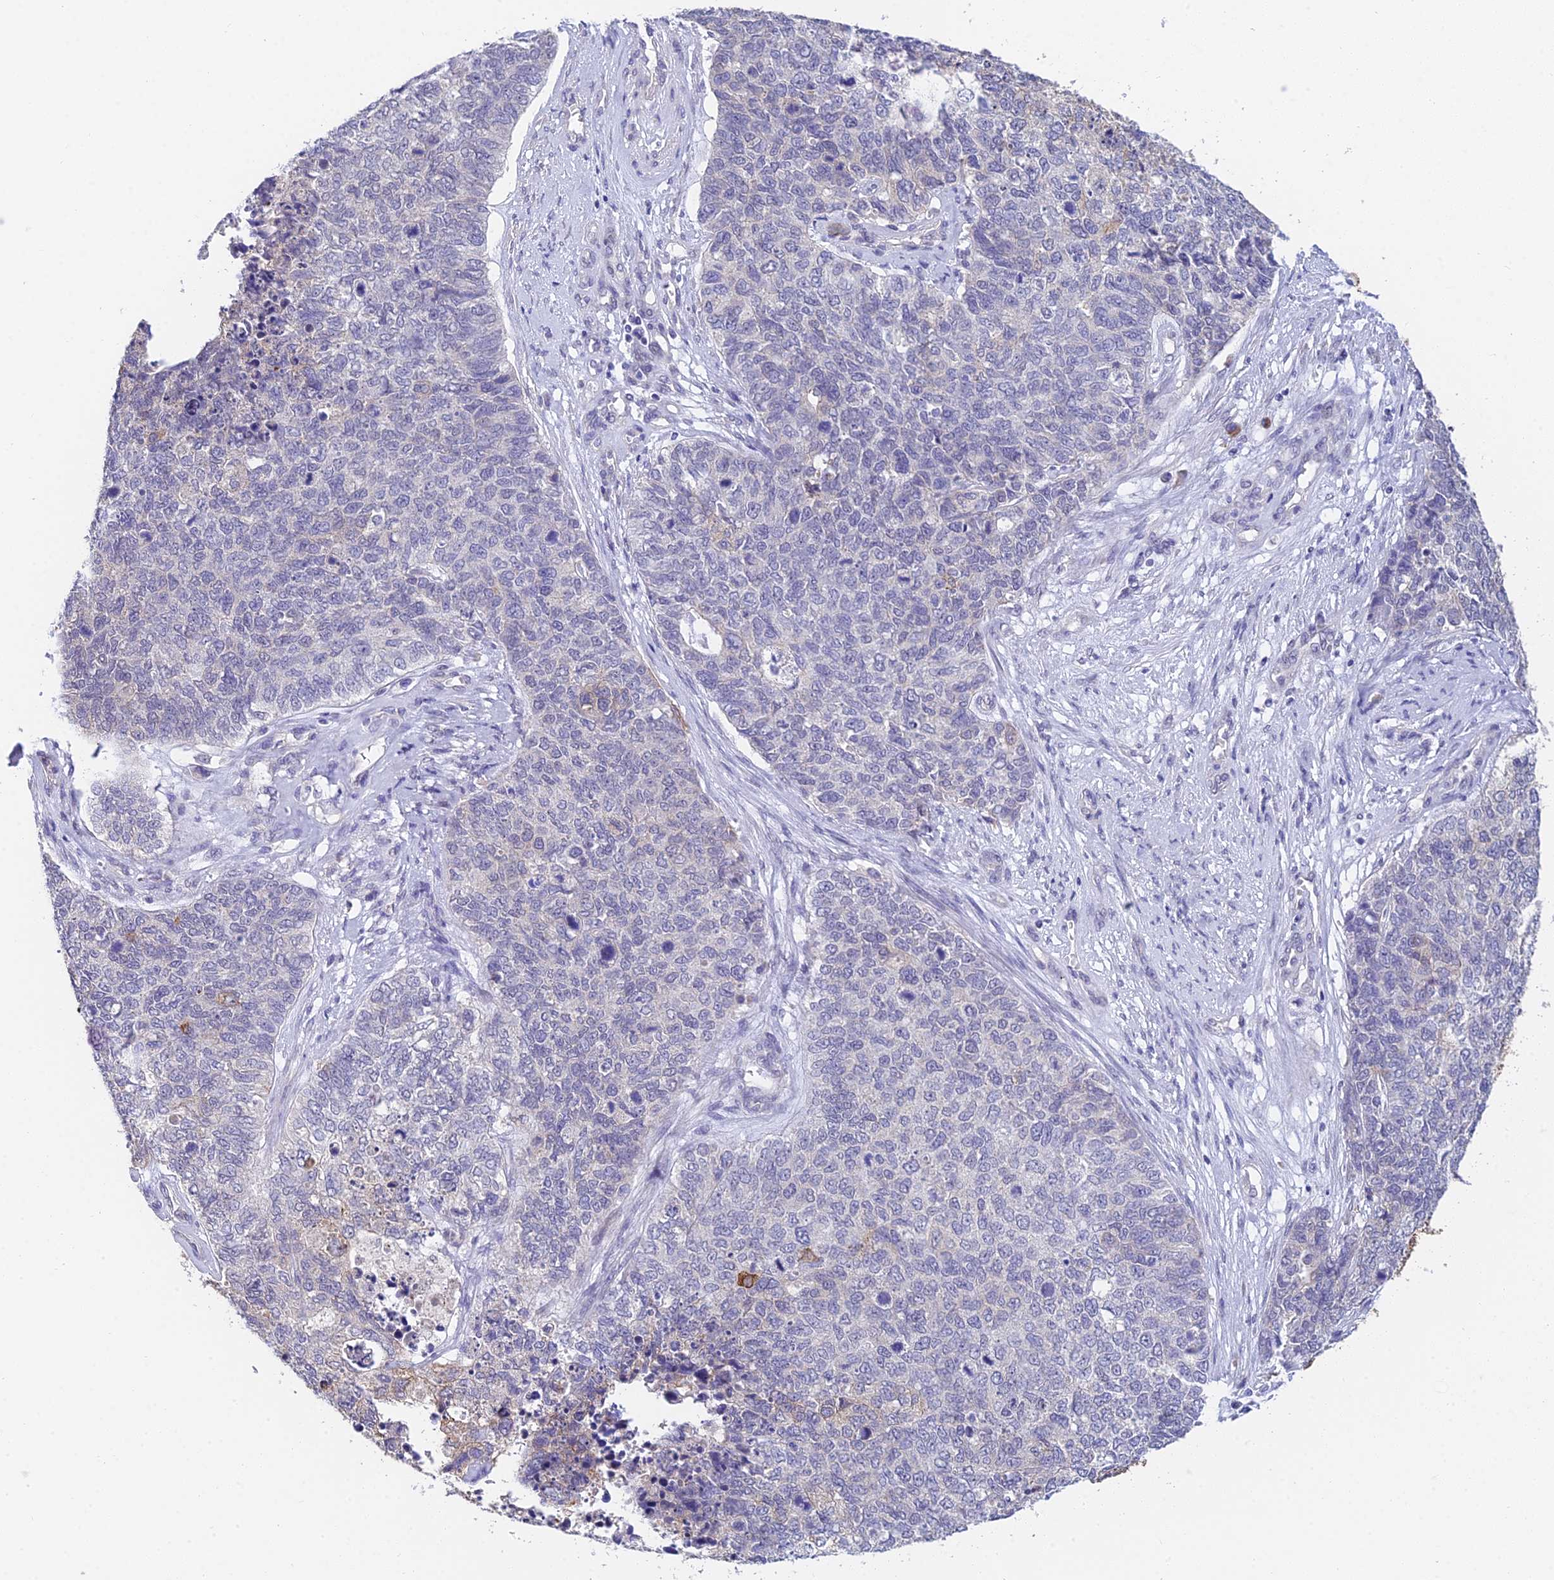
{"staining": {"intensity": "negative", "quantity": "none", "location": "none"}, "tissue": "cervical cancer", "cell_type": "Tumor cells", "image_type": "cancer", "snomed": [{"axis": "morphology", "description": "Squamous cell carcinoma, NOS"}, {"axis": "topography", "description": "Cervix"}], "caption": "Squamous cell carcinoma (cervical) was stained to show a protein in brown. There is no significant positivity in tumor cells.", "gene": "HOXB1", "patient": {"sex": "female", "age": 63}}